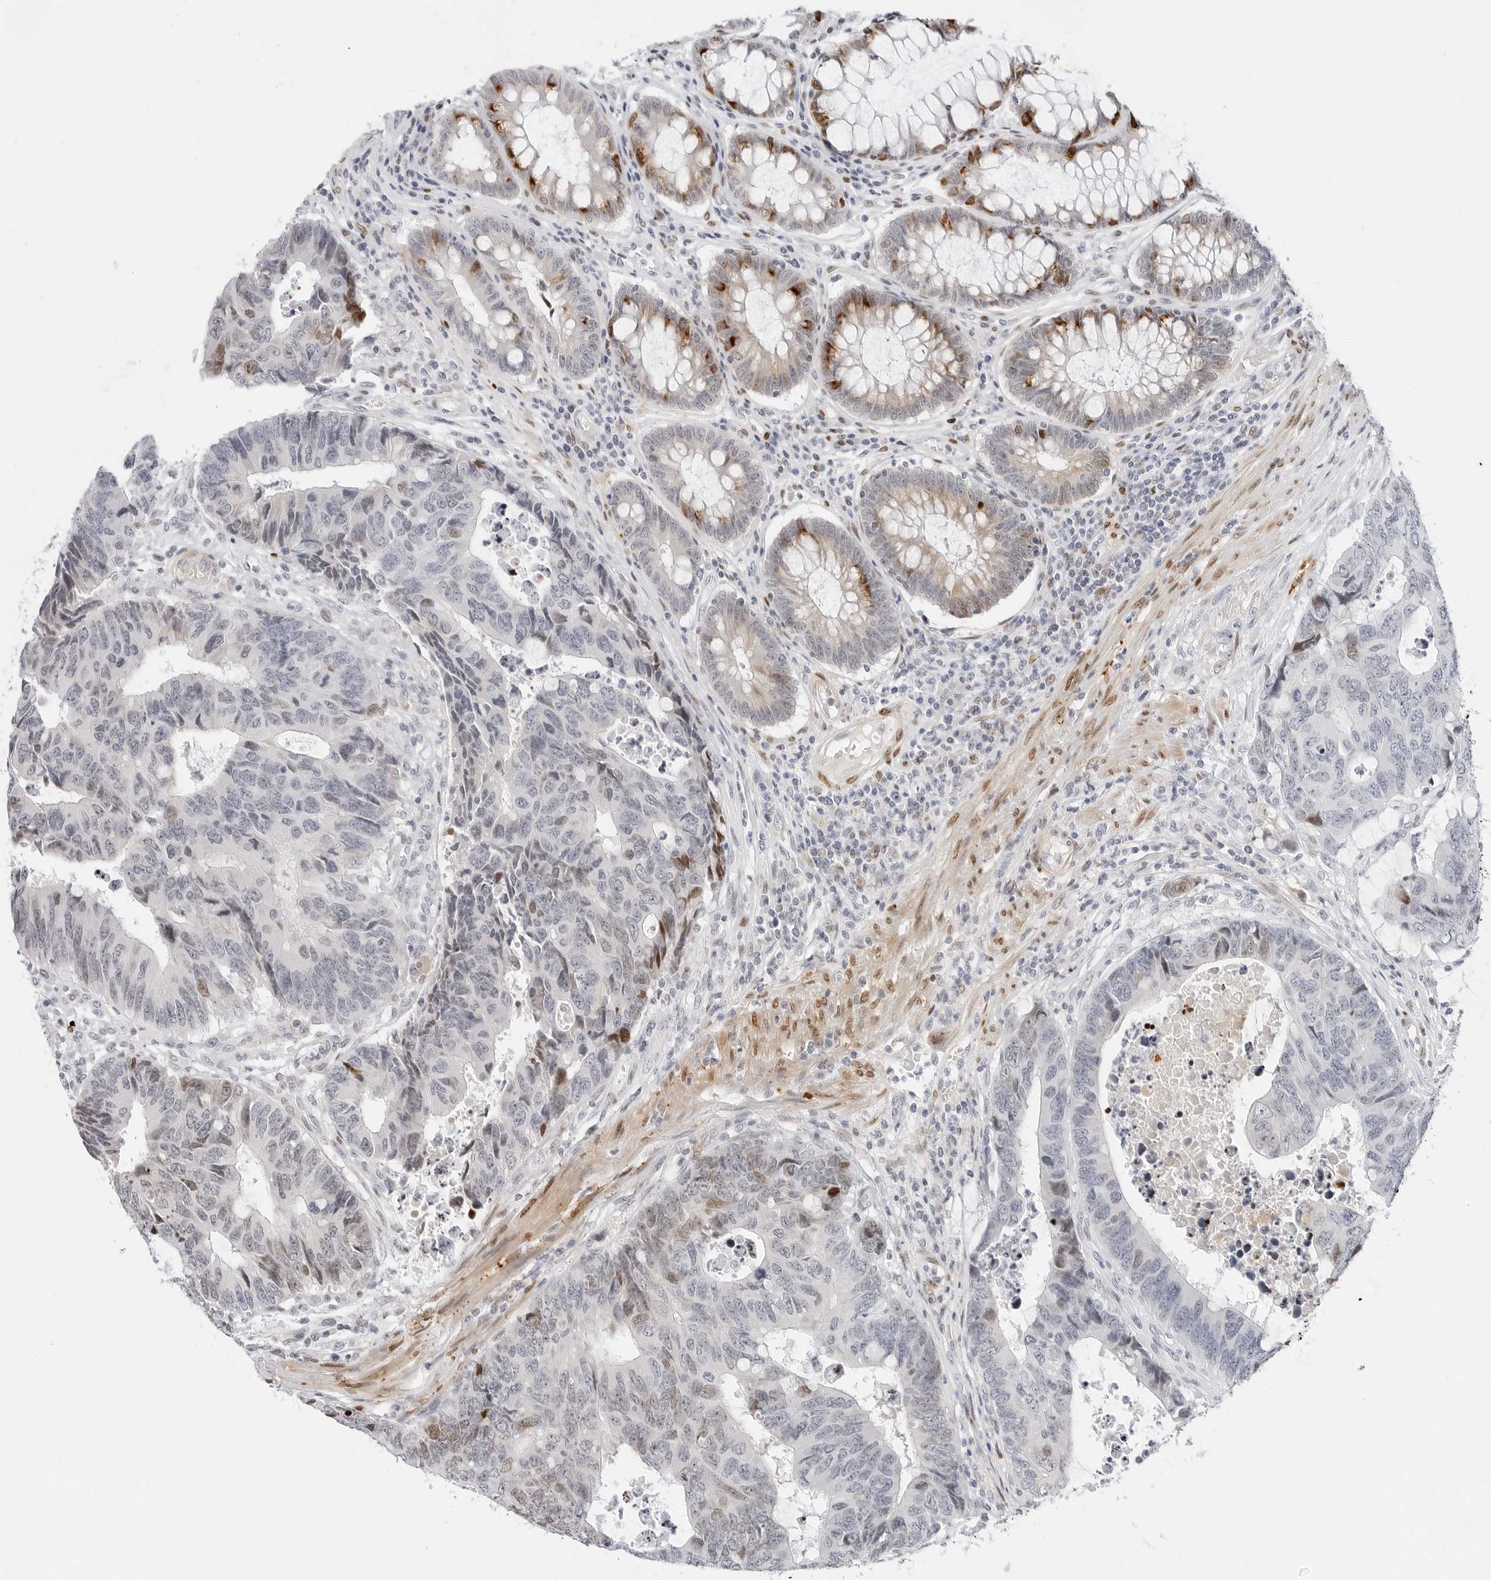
{"staining": {"intensity": "moderate", "quantity": "<25%", "location": "nuclear"}, "tissue": "colorectal cancer", "cell_type": "Tumor cells", "image_type": "cancer", "snomed": [{"axis": "morphology", "description": "Adenocarcinoma, NOS"}, {"axis": "topography", "description": "Rectum"}], "caption": "Immunohistochemistry of human colorectal cancer demonstrates low levels of moderate nuclear positivity in approximately <25% of tumor cells.", "gene": "SPIDR", "patient": {"sex": "male", "age": 84}}